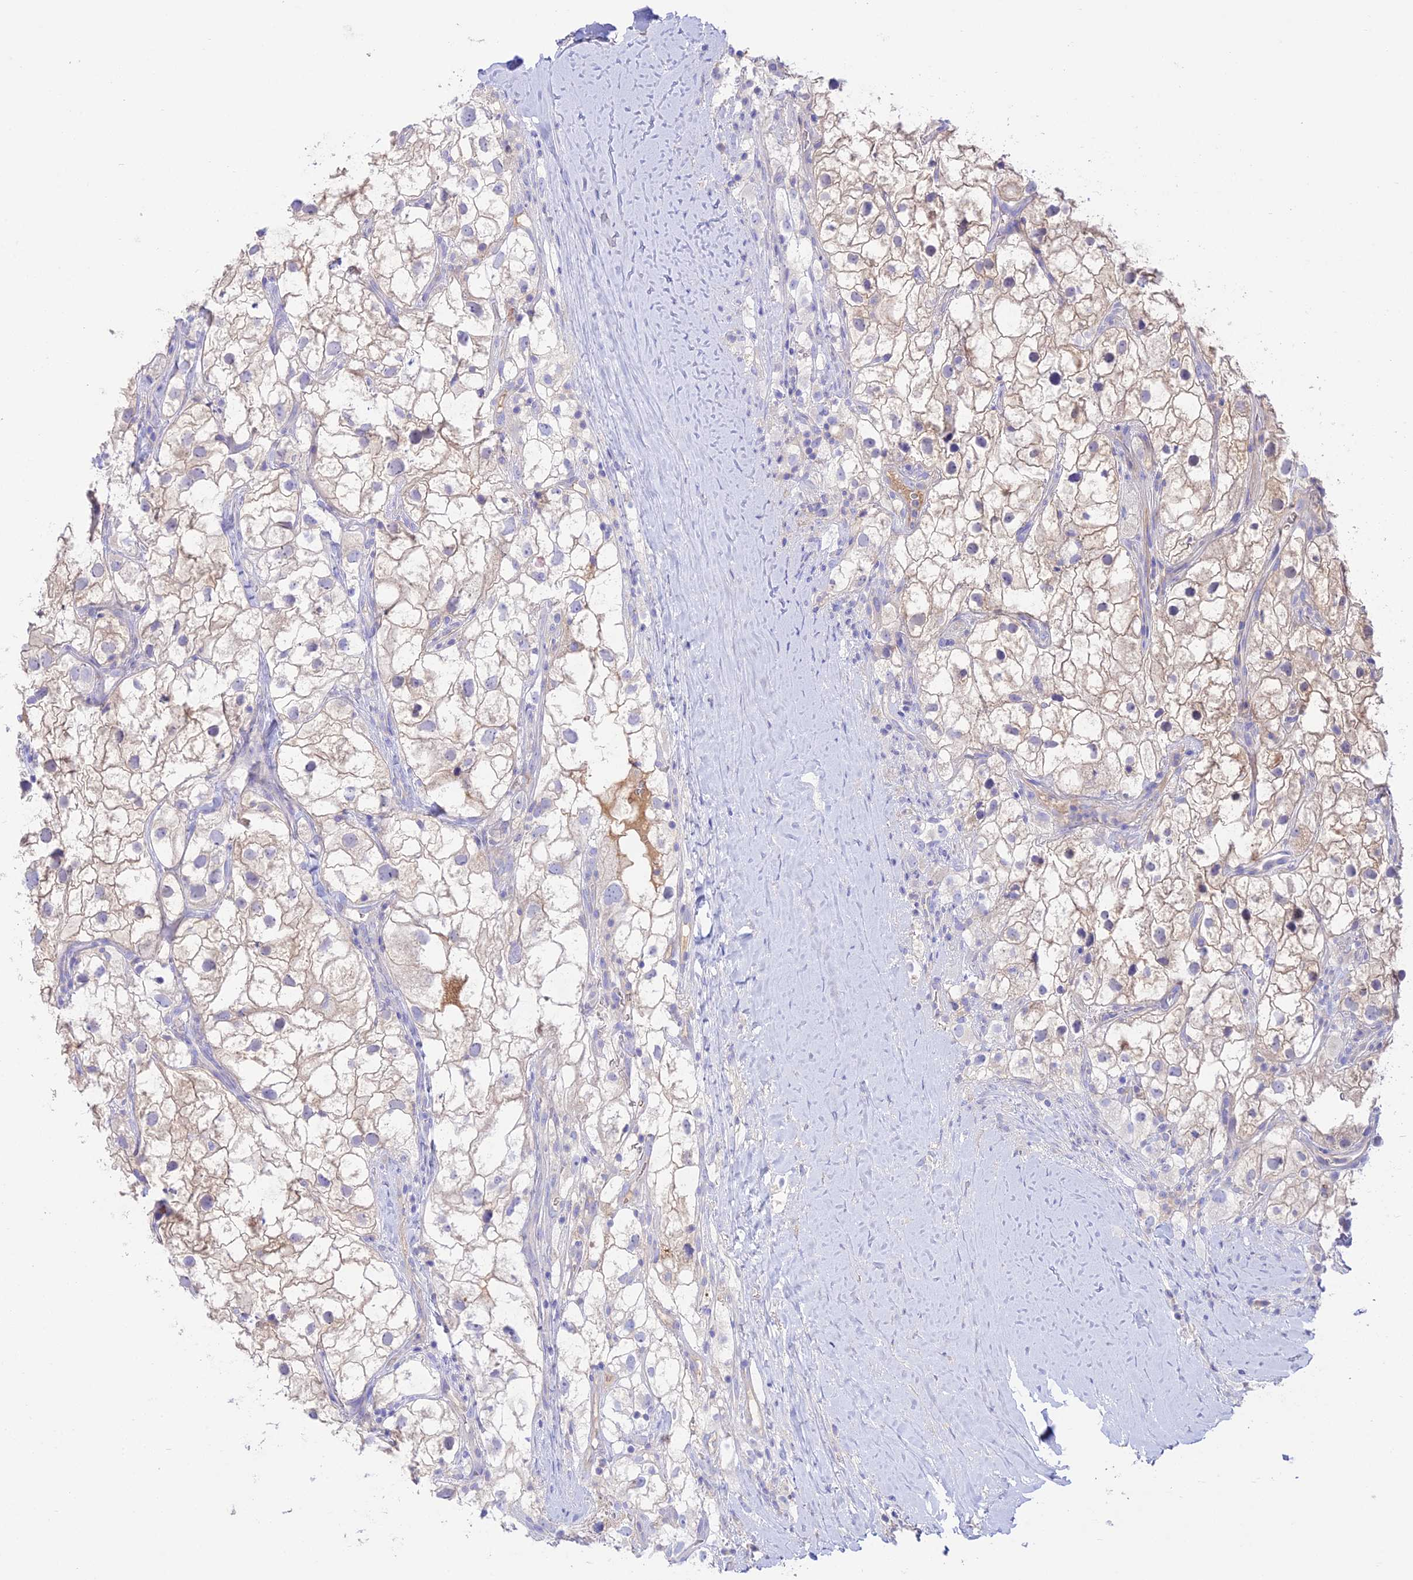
{"staining": {"intensity": "negative", "quantity": "none", "location": "none"}, "tissue": "renal cancer", "cell_type": "Tumor cells", "image_type": "cancer", "snomed": [{"axis": "morphology", "description": "Adenocarcinoma, NOS"}, {"axis": "topography", "description": "Kidney"}], "caption": "Immunohistochemistry photomicrograph of renal cancer (adenocarcinoma) stained for a protein (brown), which reveals no positivity in tumor cells. (Immunohistochemistry (ihc), brightfield microscopy, high magnification).", "gene": "NLRP9", "patient": {"sex": "male", "age": 59}}